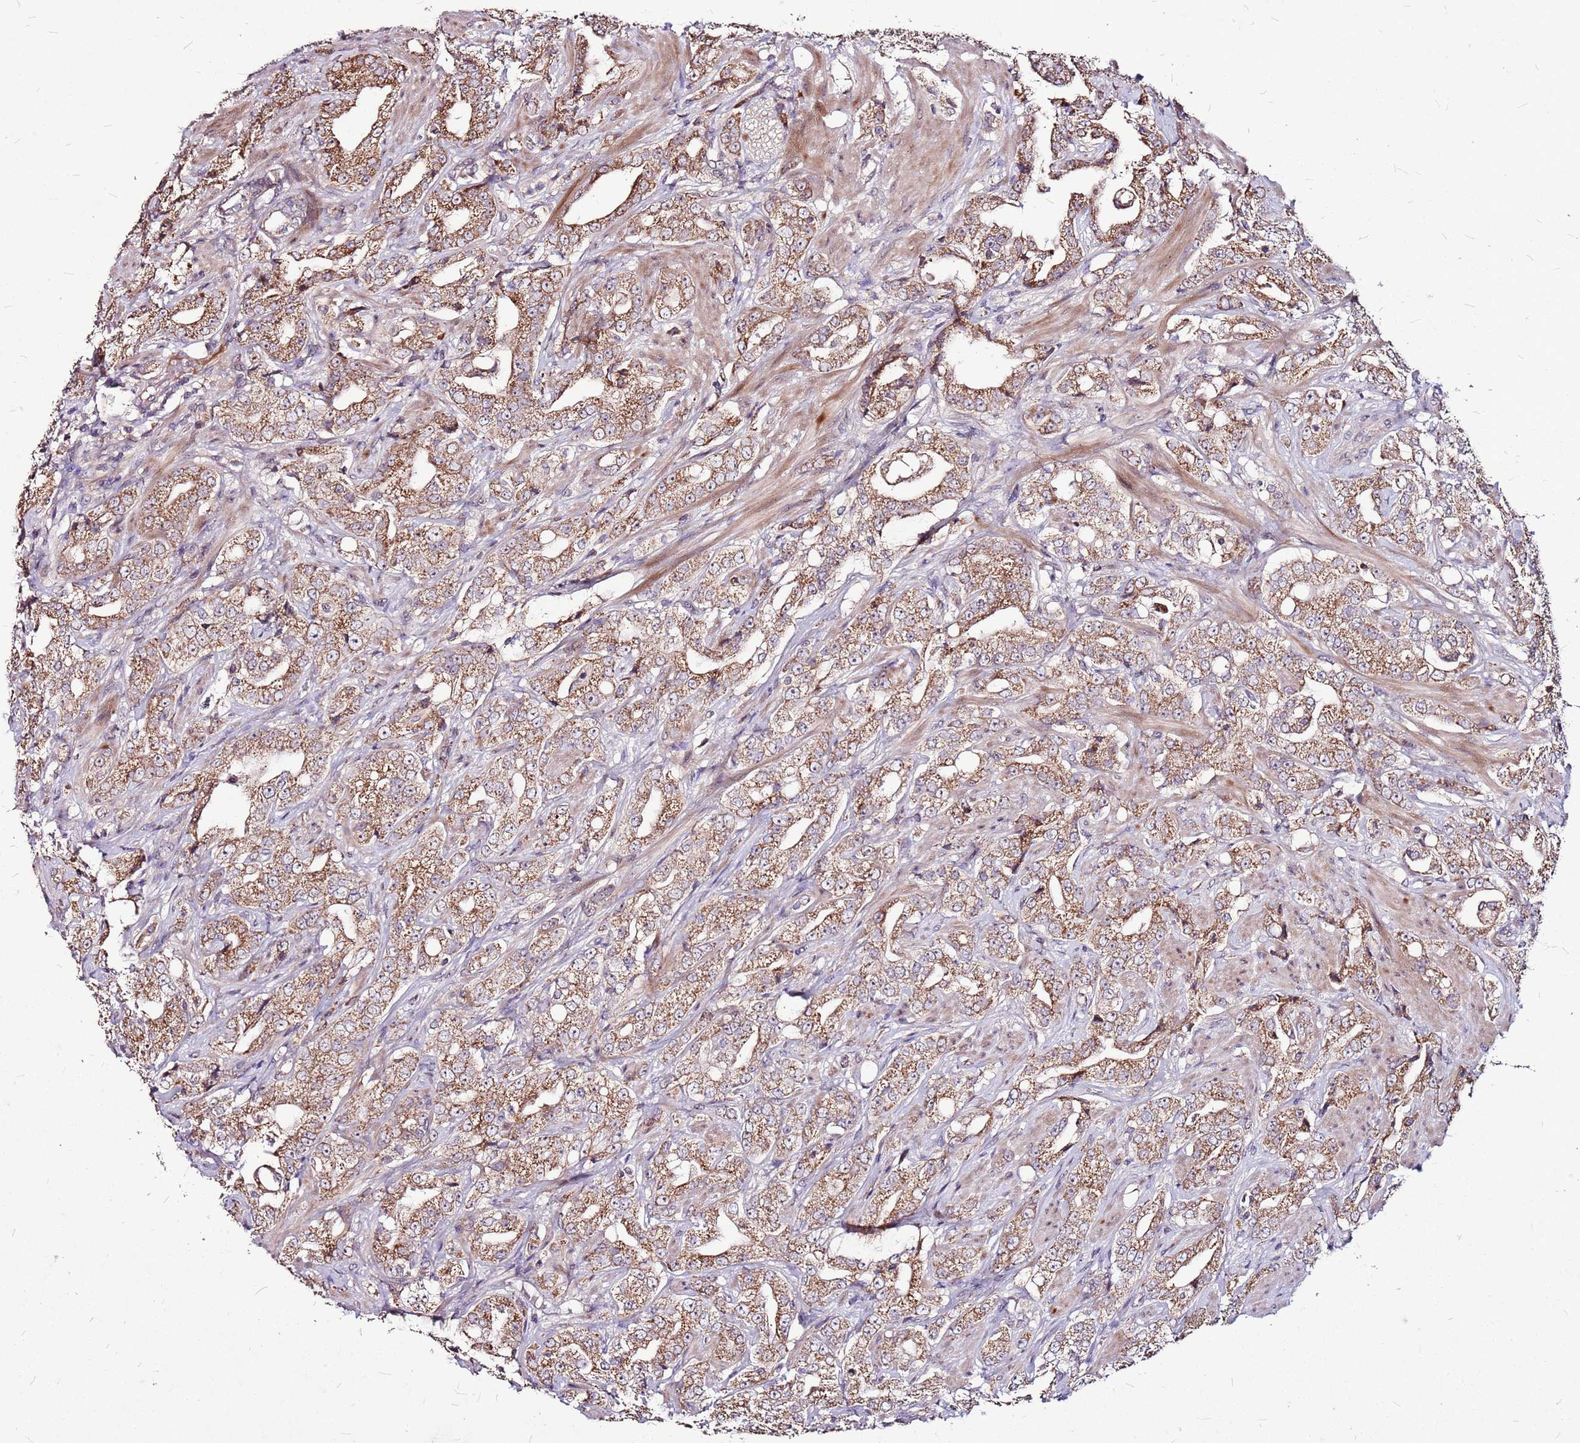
{"staining": {"intensity": "moderate", "quantity": ">75%", "location": "cytoplasmic/membranous"}, "tissue": "prostate cancer", "cell_type": "Tumor cells", "image_type": "cancer", "snomed": [{"axis": "morphology", "description": "Adenocarcinoma, Low grade"}, {"axis": "topography", "description": "Prostate"}], "caption": "Immunohistochemical staining of human prostate cancer (adenocarcinoma (low-grade)) shows moderate cytoplasmic/membranous protein positivity in about >75% of tumor cells.", "gene": "DCDC2C", "patient": {"sex": "male", "age": 67}}